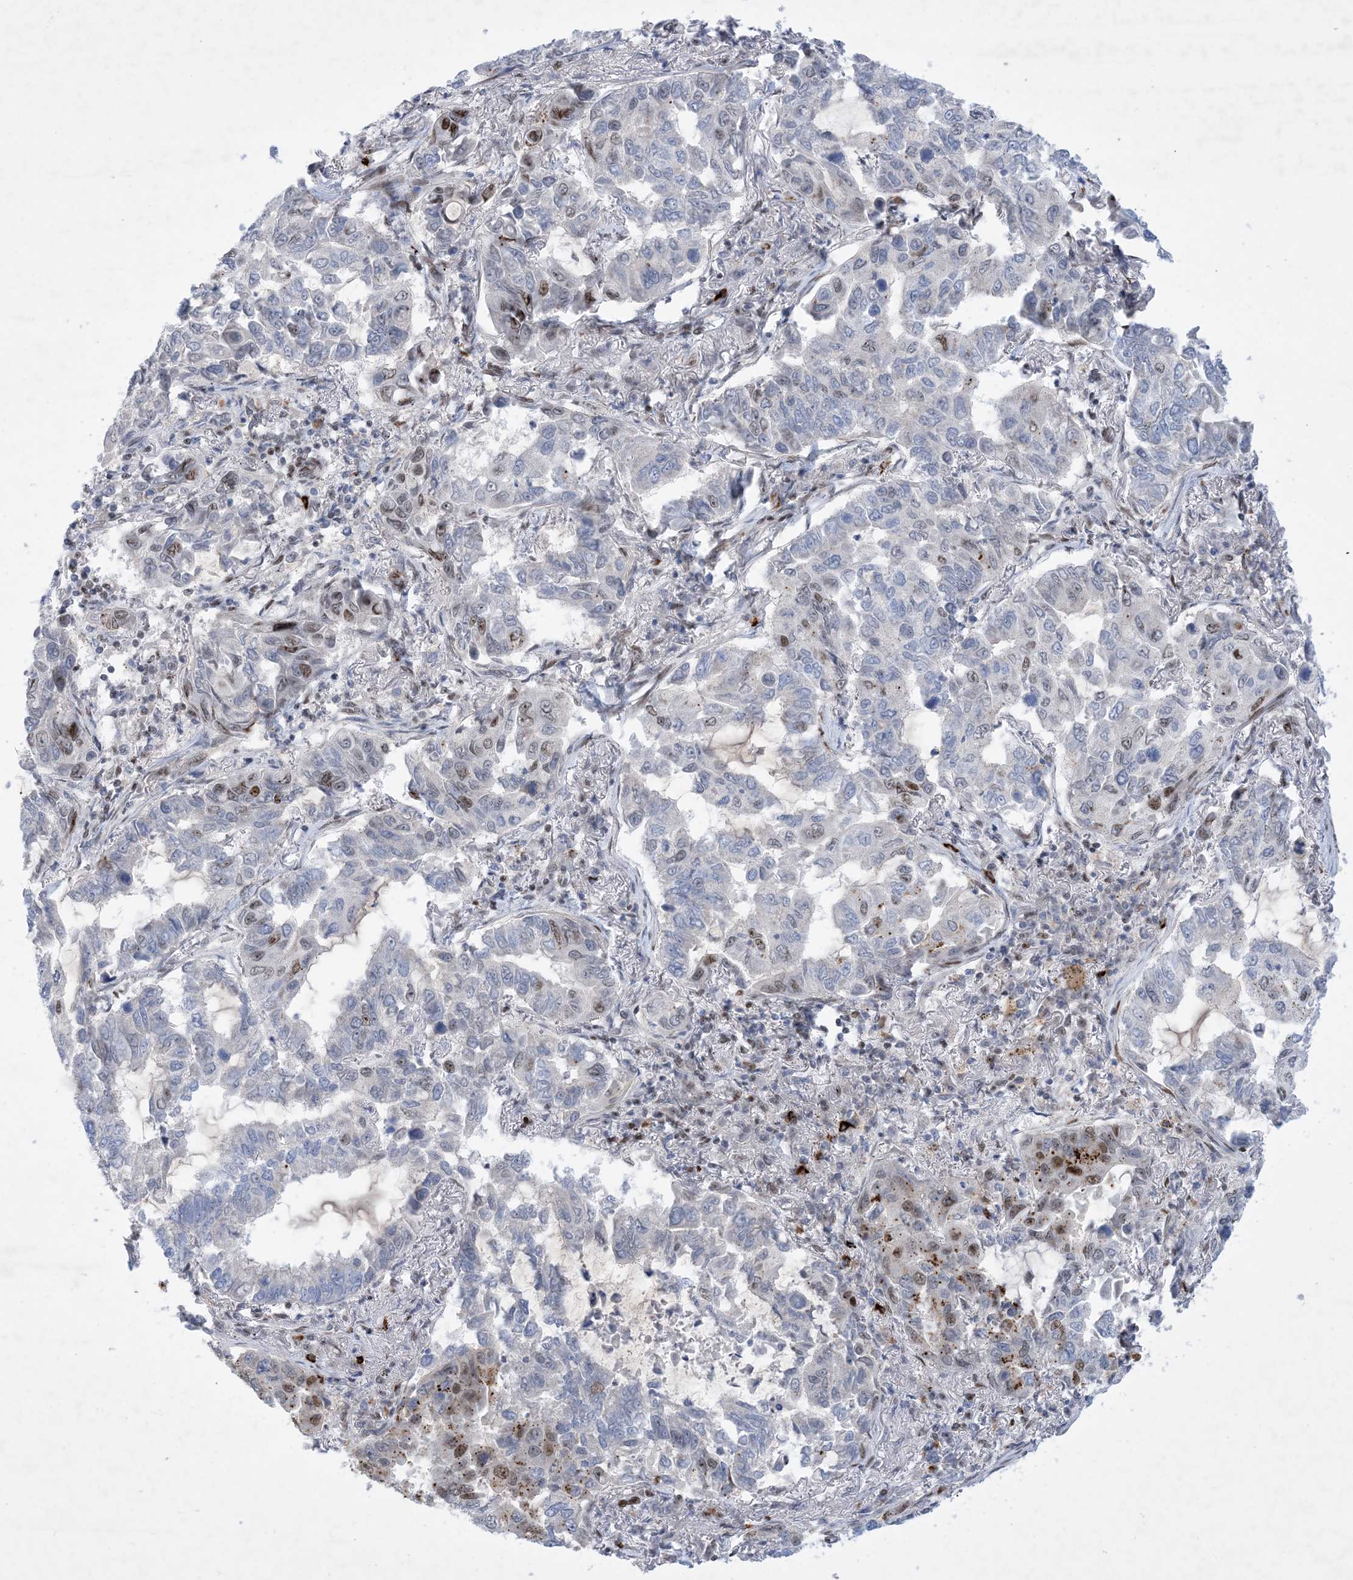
{"staining": {"intensity": "moderate", "quantity": "25%-75%", "location": "nuclear"}, "tissue": "lung cancer", "cell_type": "Tumor cells", "image_type": "cancer", "snomed": [{"axis": "morphology", "description": "Adenocarcinoma, NOS"}, {"axis": "topography", "description": "Lung"}], "caption": "The histopathology image exhibits immunohistochemical staining of lung cancer. There is moderate nuclear staining is identified in about 25%-75% of tumor cells.", "gene": "TSPYL1", "patient": {"sex": "male", "age": 64}}